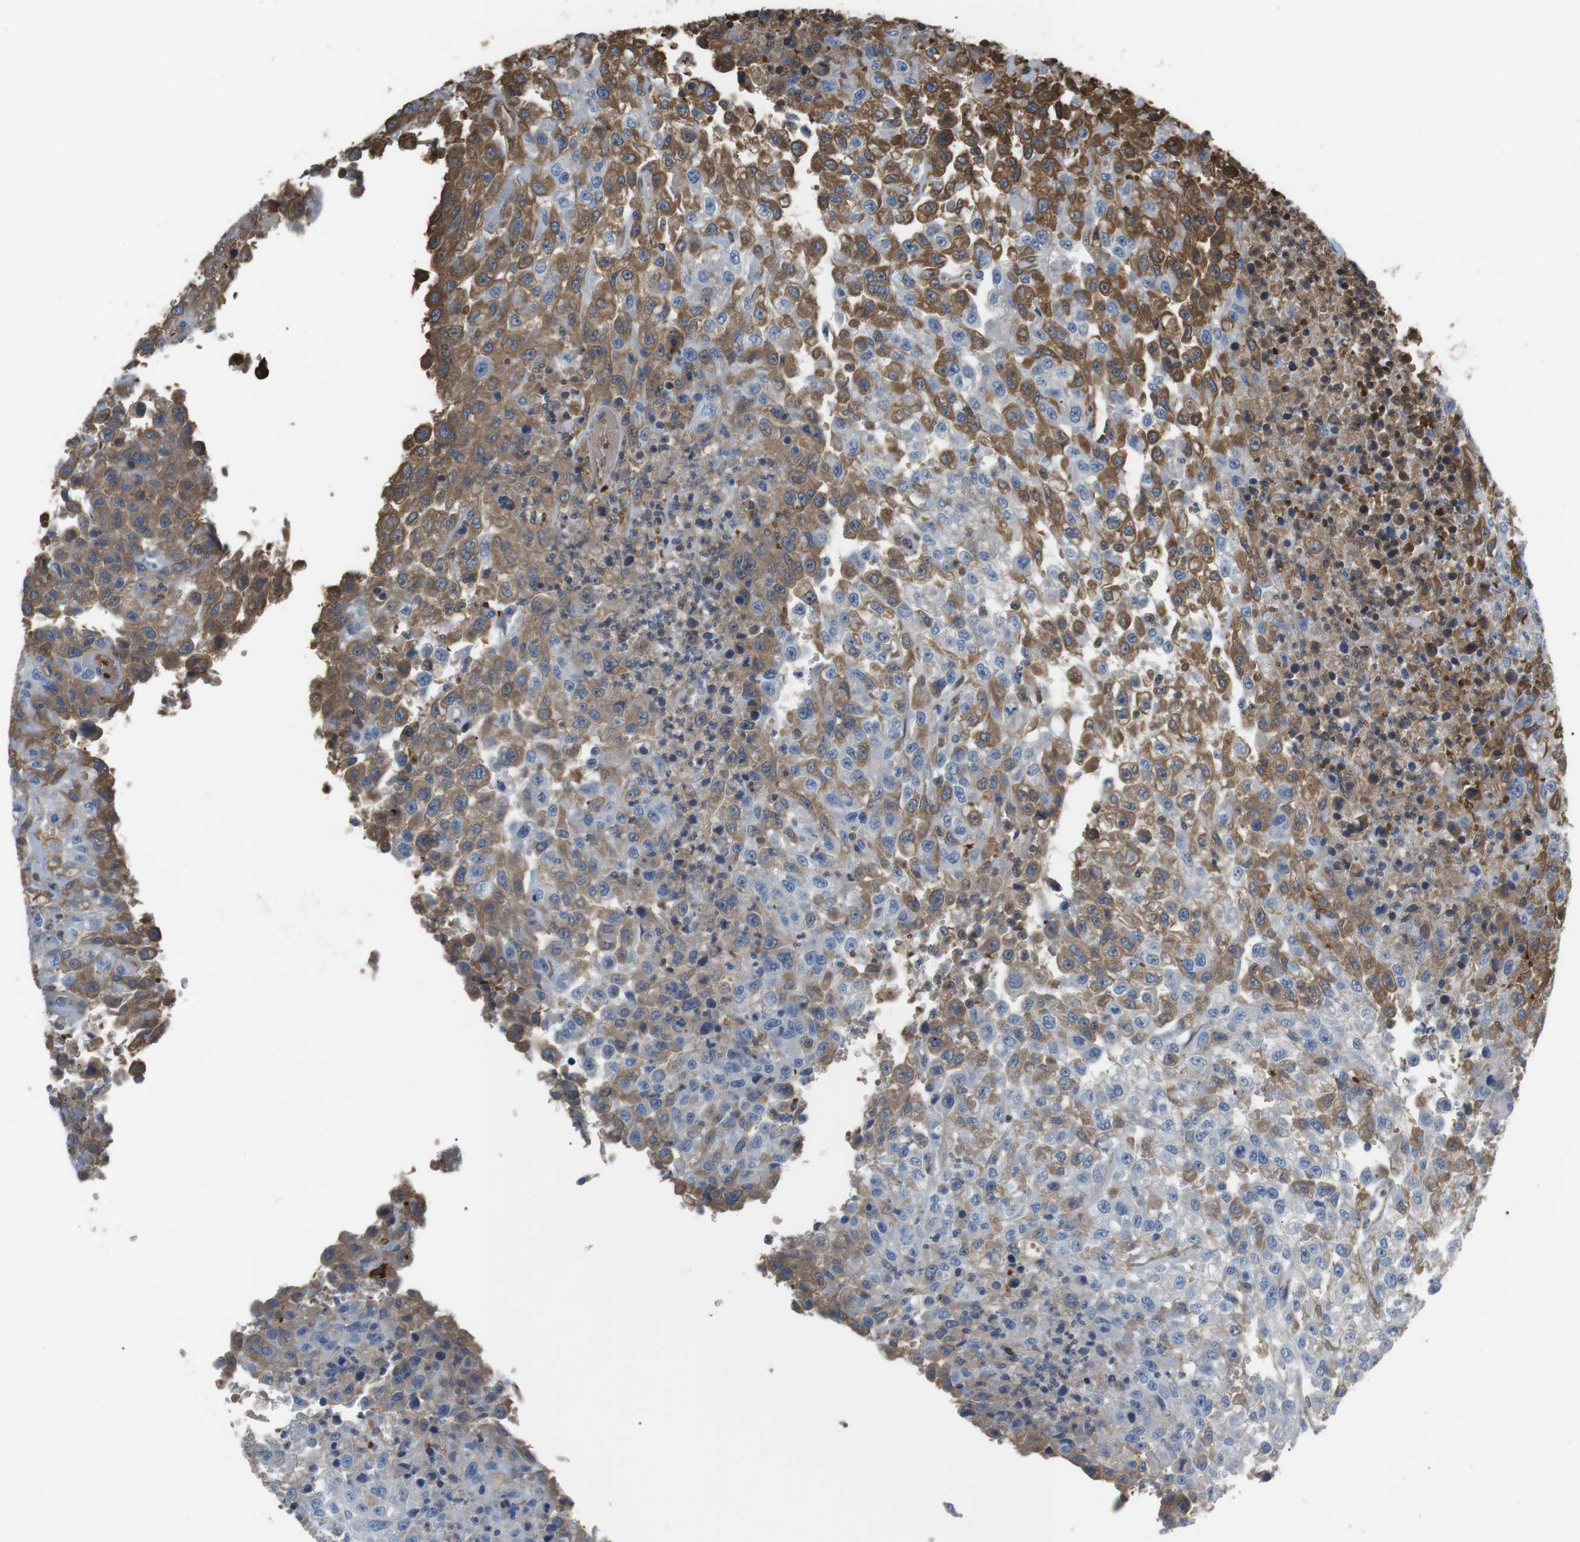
{"staining": {"intensity": "moderate", "quantity": "25%-75%", "location": "cytoplasmic/membranous"}, "tissue": "urothelial cancer", "cell_type": "Tumor cells", "image_type": "cancer", "snomed": [{"axis": "morphology", "description": "Urothelial carcinoma, High grade"}, {"axis": "topography", "description": "Urinary bladder"}], "caption": "Protein staining of urothelial cancer tissue displays moderate cytoplasmic/membranous staining in about 25%-75% of tumor cells. (DAB (3,3'-diaminobenzidine) = brown stain, brightfield microscopy at high magnification).", "gene": "ADCY10", "patient": {"sex": "male", "age": 46}}